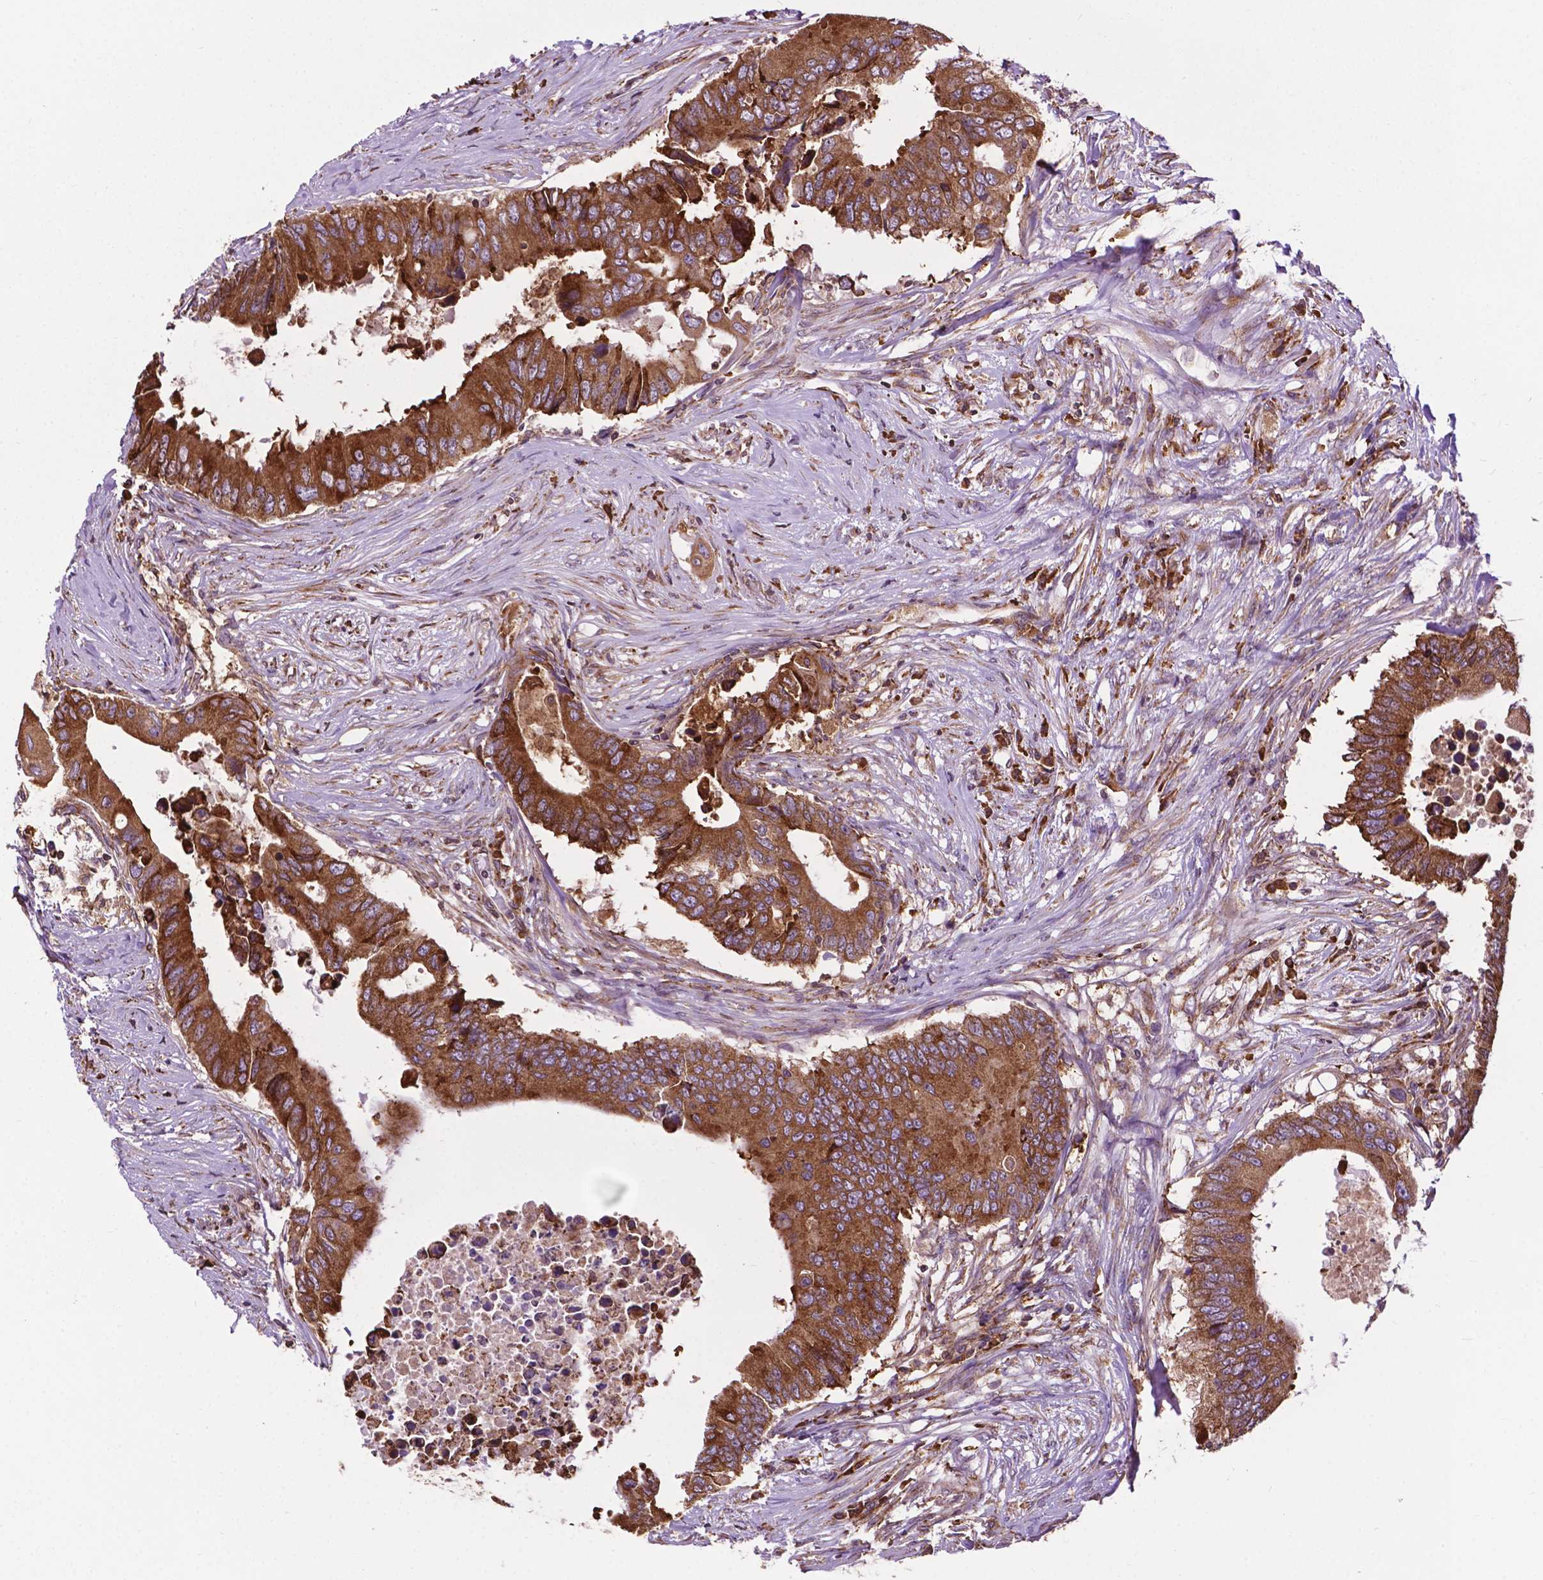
{"staining": {"intensity": "strong", "quantity": ">75%", "location": "cytoplasmic/membranous"}, "tissue": "colorectal cancer", "cell_type": "Tumor cells", "image_type": "cancer", "snomed": [{"axis": "morphology", "description": "Adenocarcinoma, NOS"}, {"axis": "topography", "description": "Colon"}], "caption": "A high amount of strong cytoplasmic/membranous staining is seen in about >75% of tumor cells in colorectal cancer (adenocarcinoma) tissue.", "gene": "GANAB", "patient": {"sex": "male", "age": 71}}